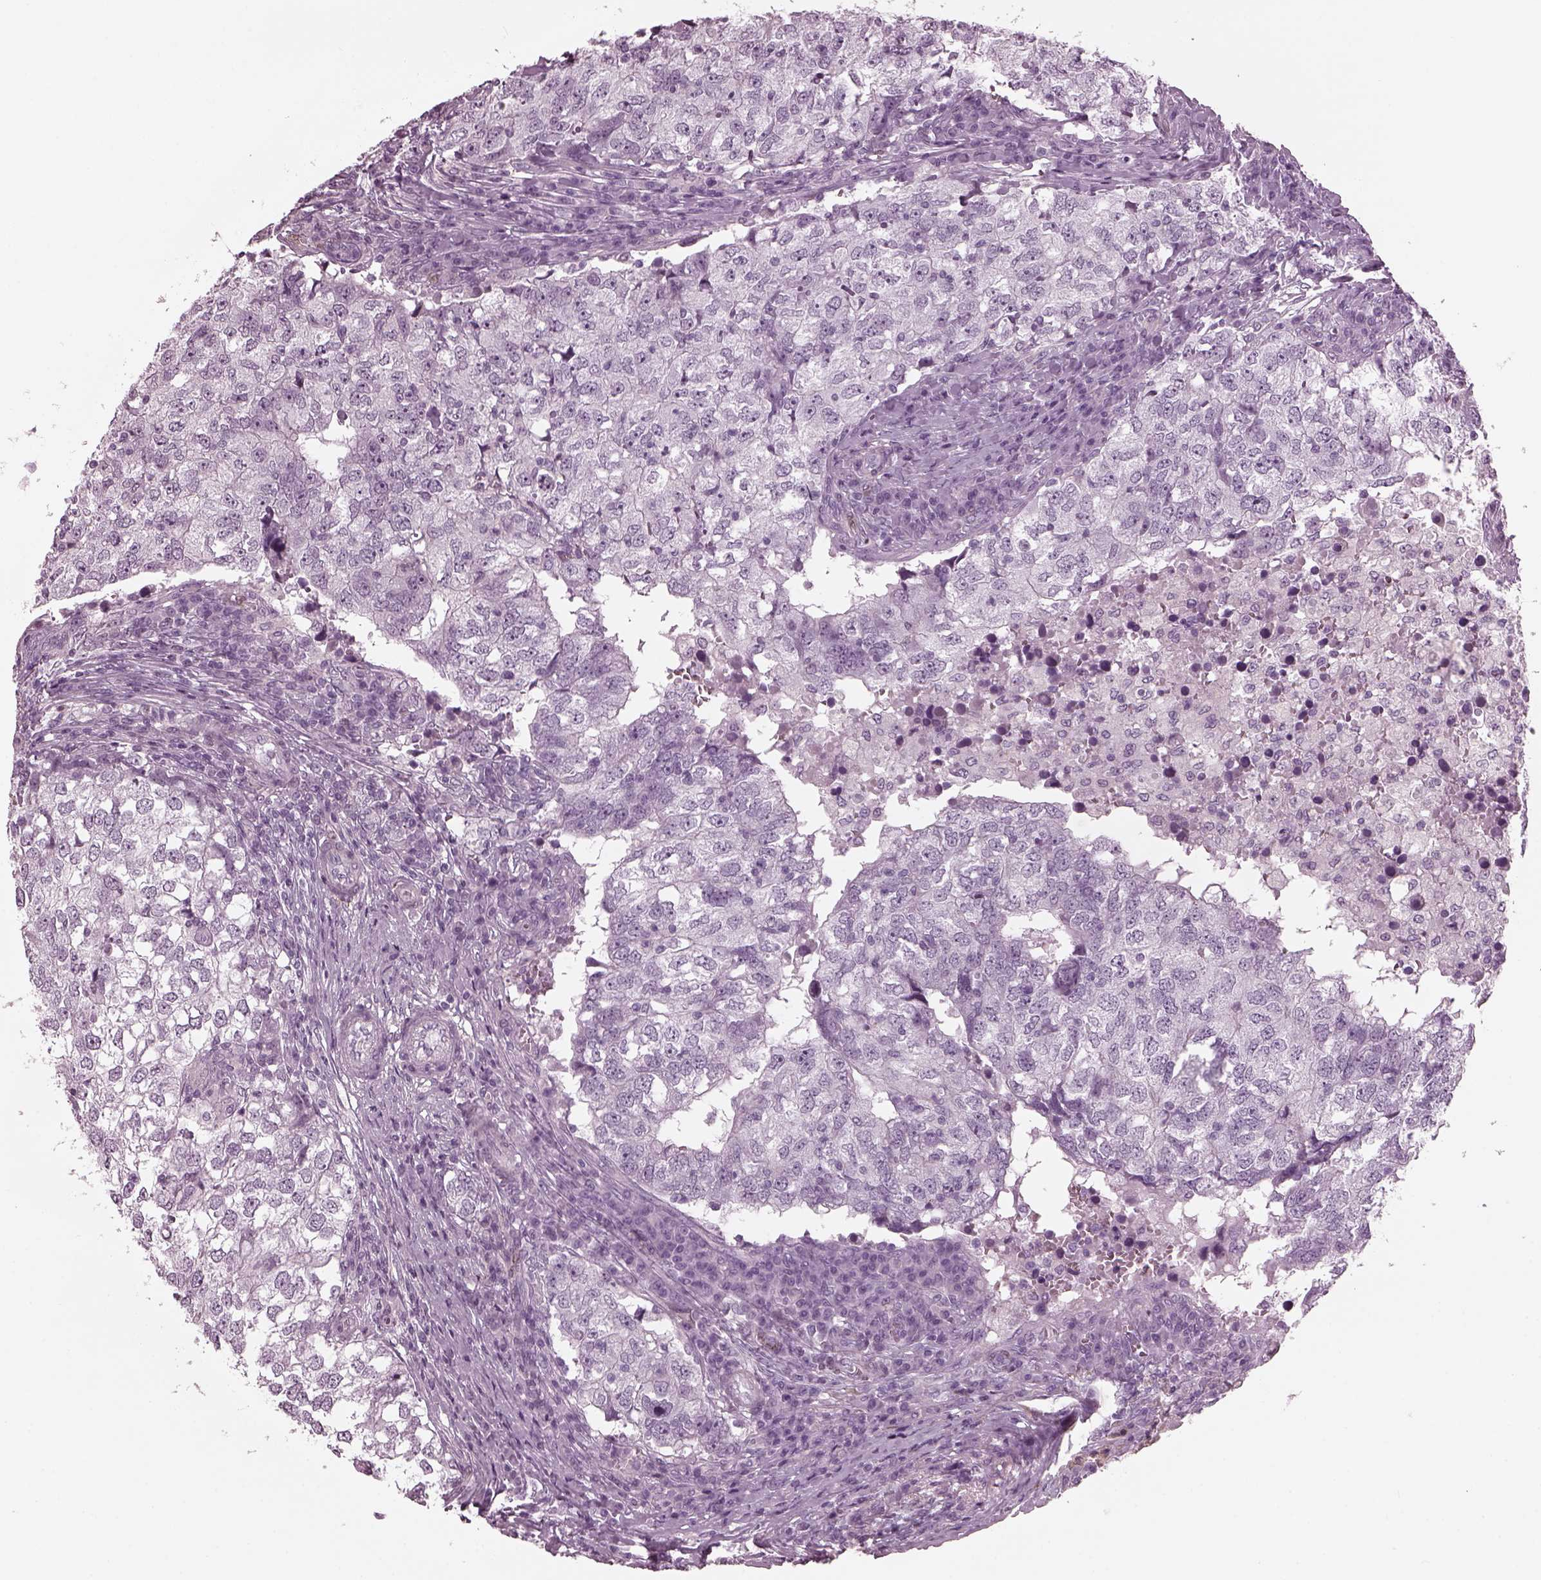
{"staining": {"intensity": "negative", "quantity": "none", "location": "none"}, "tissue": "breast cancer", "cell_type": "Tumor cells", "image_type": "cancer", "snomed": [{"axis": "morphology", "description": "Duct carcinoma"}, {"axis": "topography", "description": "Breast"}], "caption": "This micrograph is of invasive ductal carcinoma (breast) stained with immunohistochemistry (IHC) to label a protein in brown with the nuclei are counter-stained blue. There is no staining in tumor cells.", "gene": "TPPP2", "patient": {"sex": "female", "age": 30}}